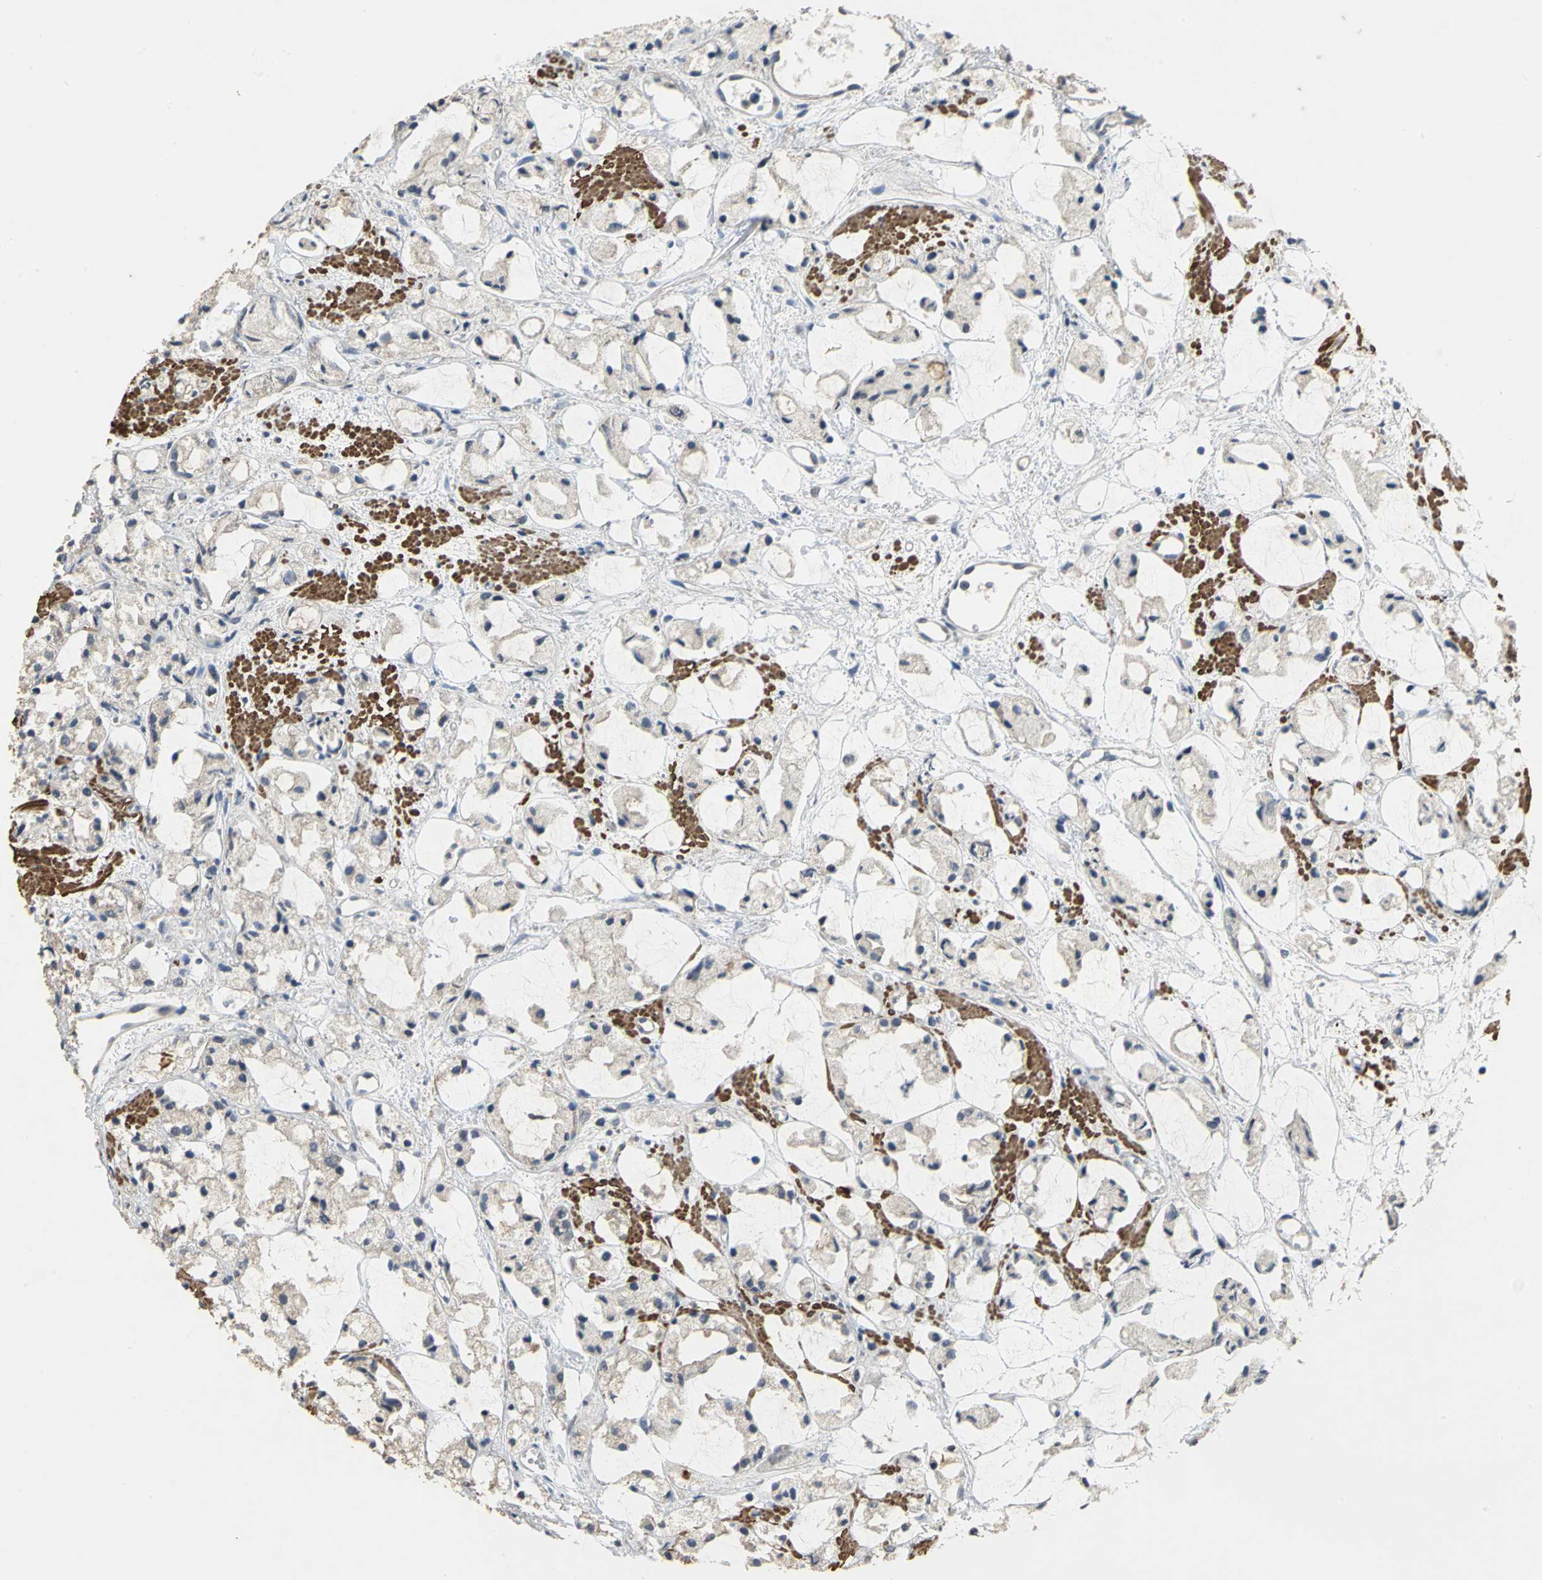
{"staining": {"intensity": "weak", "quantity": ">75%", "location": "cytoplasmic/membranous"}, "tissue": "prostate cancer", "cell_type": "Tumor cells", "image_type": "cancer", "snomed": [{"axis": "morphology", "description": "Adenocarcinoma, High grade"}, {"axis": "topography", "description": "Prostate"}], "caption": "Weak cytoplasmic/membranous expression is present in approximately >75% of tumor cells in prostate cancer.", "gene": "MET", "patient": {"sex": "male", "age": 85}}